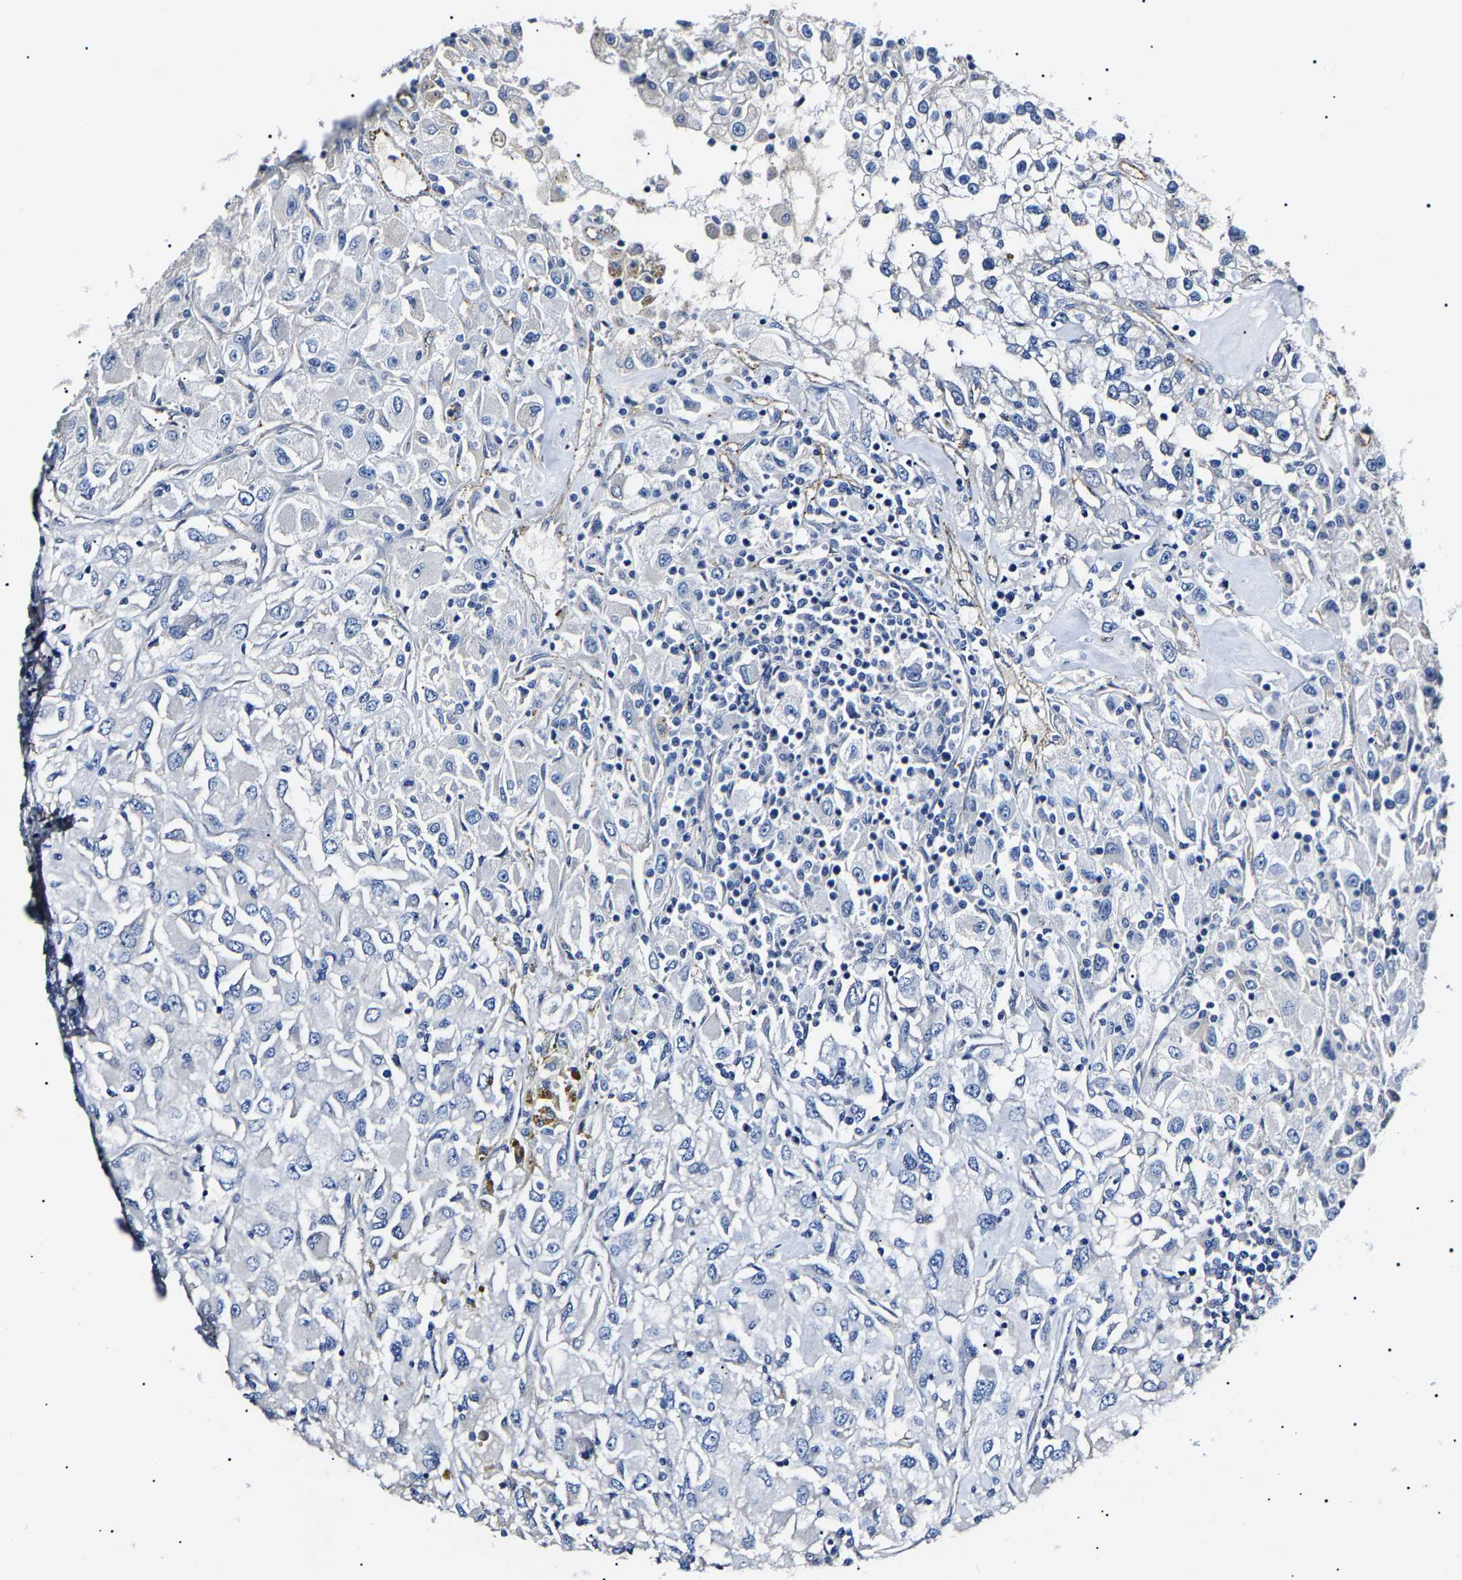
{"staining": {"intensity": "negative", "quantity": "none", "location": "none"}, "tissue": "renal cancer", "cell_type": "Tumor cells", "image_type": "cancer", "snomed": [{"axis": "morphology", "description": "Adenocarcinoma, NOS"}, {"axis": "topography", "description": "Kidney"}], "caption": "DAB immunohistochemical staining of adenocarcinoma (renal) shows no significant expression in tumor cells. (Brightfield microscopy of DAB immunohistochemistry at high magnification).", "gene": "KLHL42", "patient": {"sex": "female", "age": 52}}